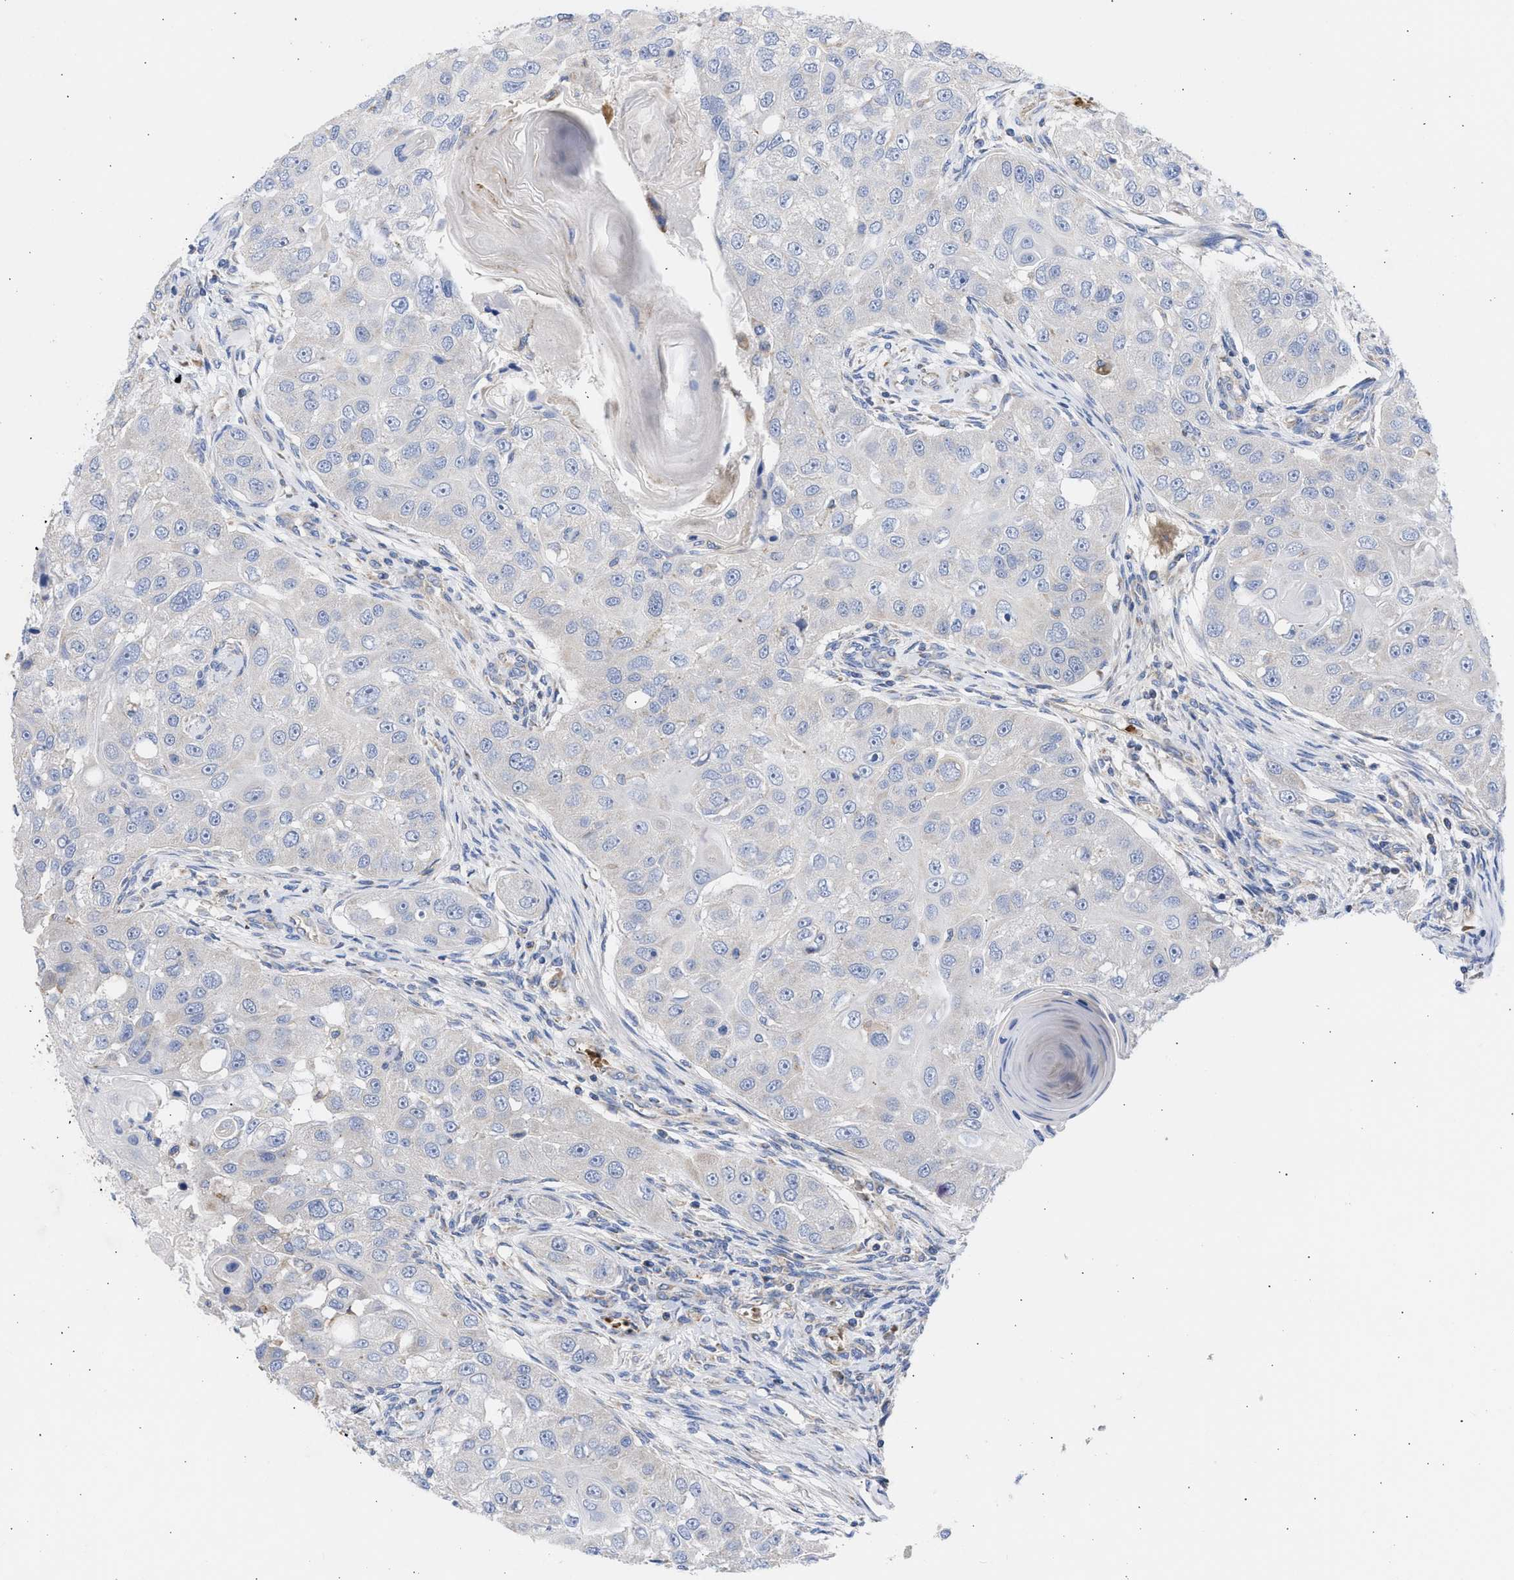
{"staining": {"intensity": "negative", "quantity": "none", "location": "none"}, "tissue": "head and neck cancer", "cell_type": "Tumor cells", "image_type": "cancer", "snomed": [{"axis": "morphology", "description": "Normal tissue, NOS"}, {"axis": "morphology", "description": "Squamous cell carcinoma, NOS"}, {"axis": "topography", "description": "Skeletal muscle"}, {"axis": "topography", "description": "Head-Neck"}], "caption": "The micrograph demonstrates no staining of tumor cells in head and neck cancer (squamous cell carcinoma).", "gene": "BTG3", "patient": {"sex": "male", "age": 51}}